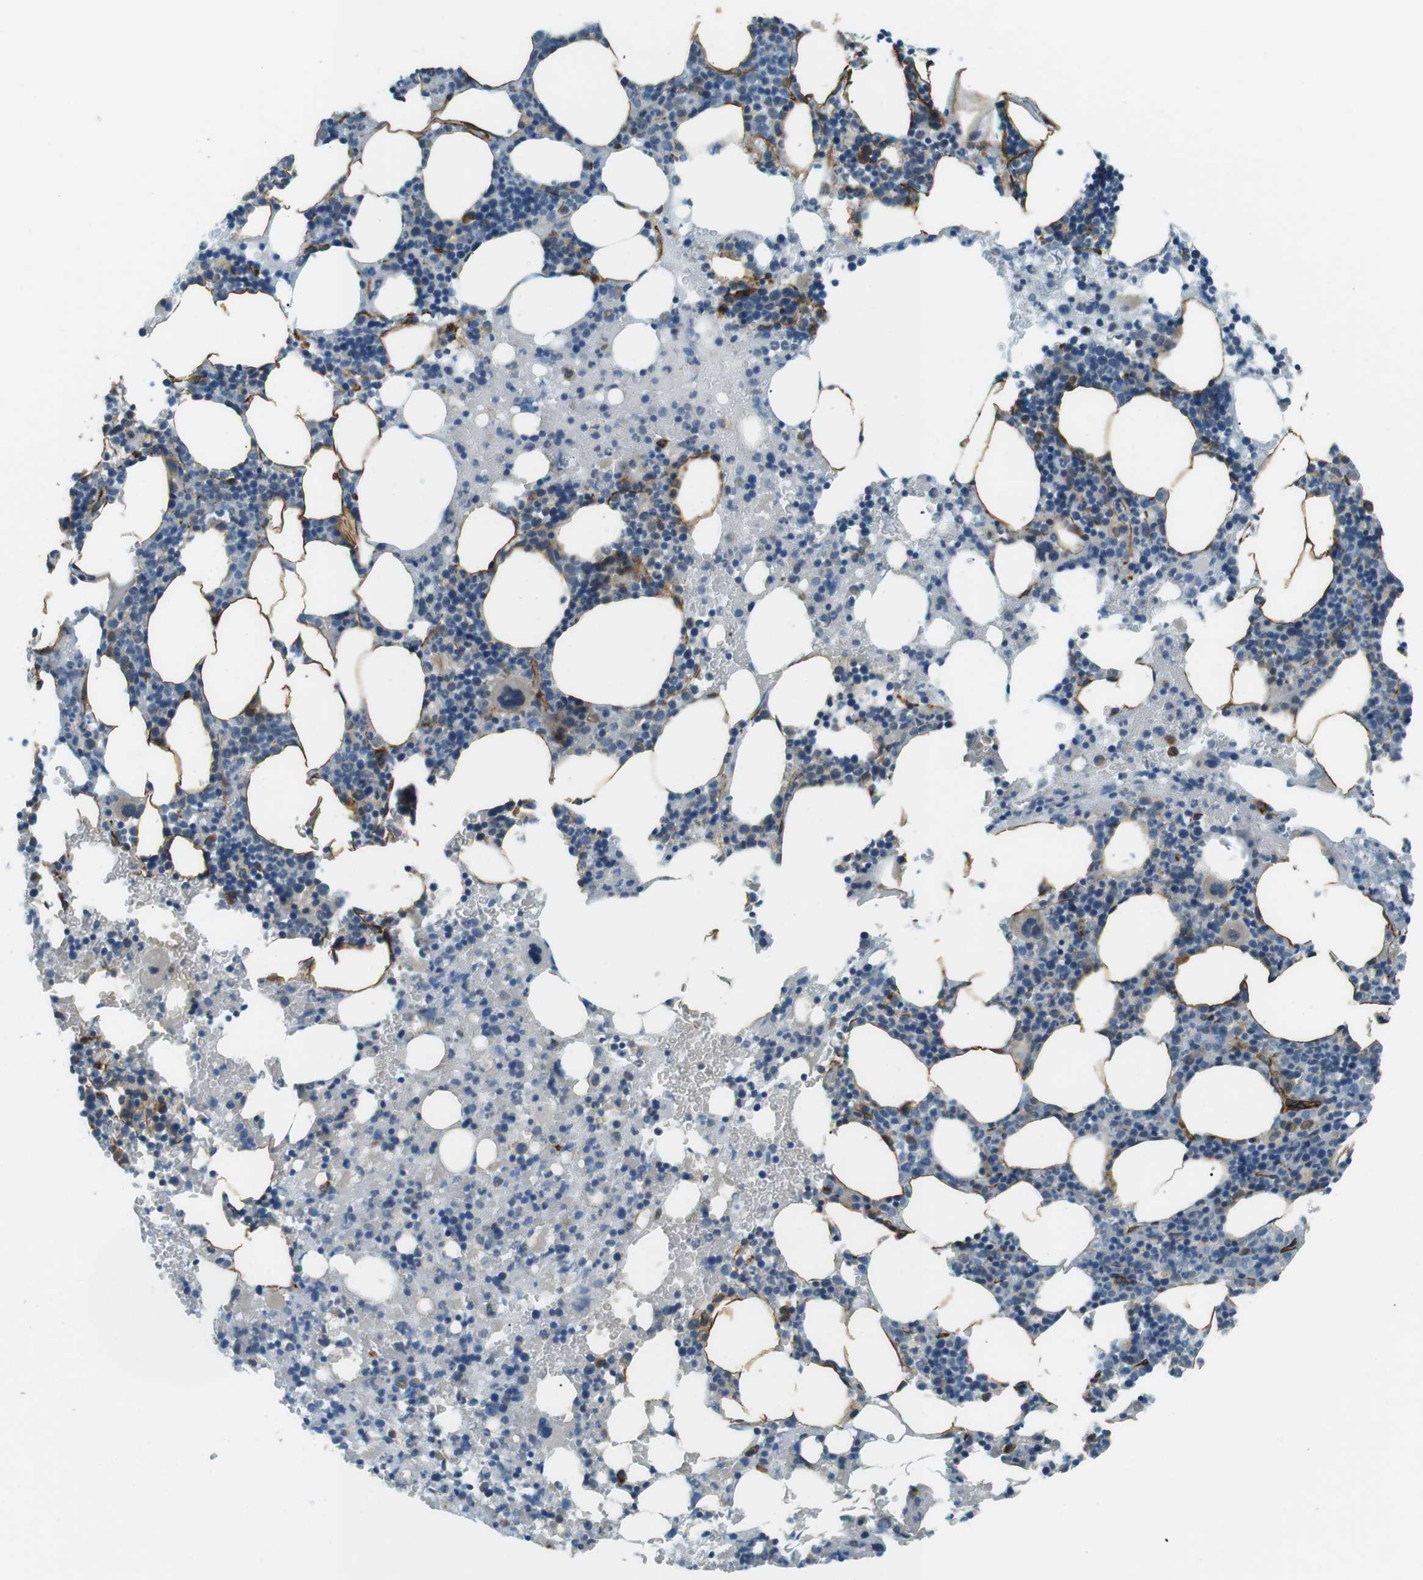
{"staining": {"intensity": "negative", "quantity": "none", "location": "none"}, "tissue": "bone marrow", "cell_type": "Hematopoietic cells", "image_type": "normal", "snomed": [{"axis": "morphology", "description": "Normal tissue, NOS"}, {"axis": "morphology", "description": "Inflammation, NOS"}, {"axis": "topography", "description": "Bone marrow"}], "caption": "DAB immunohistochemical staining of benign human bone marrow exhibits no significant staining in hematopoietic cells.", "gene": "ODR4", "patient": {"sex": "female", "age": 64}}